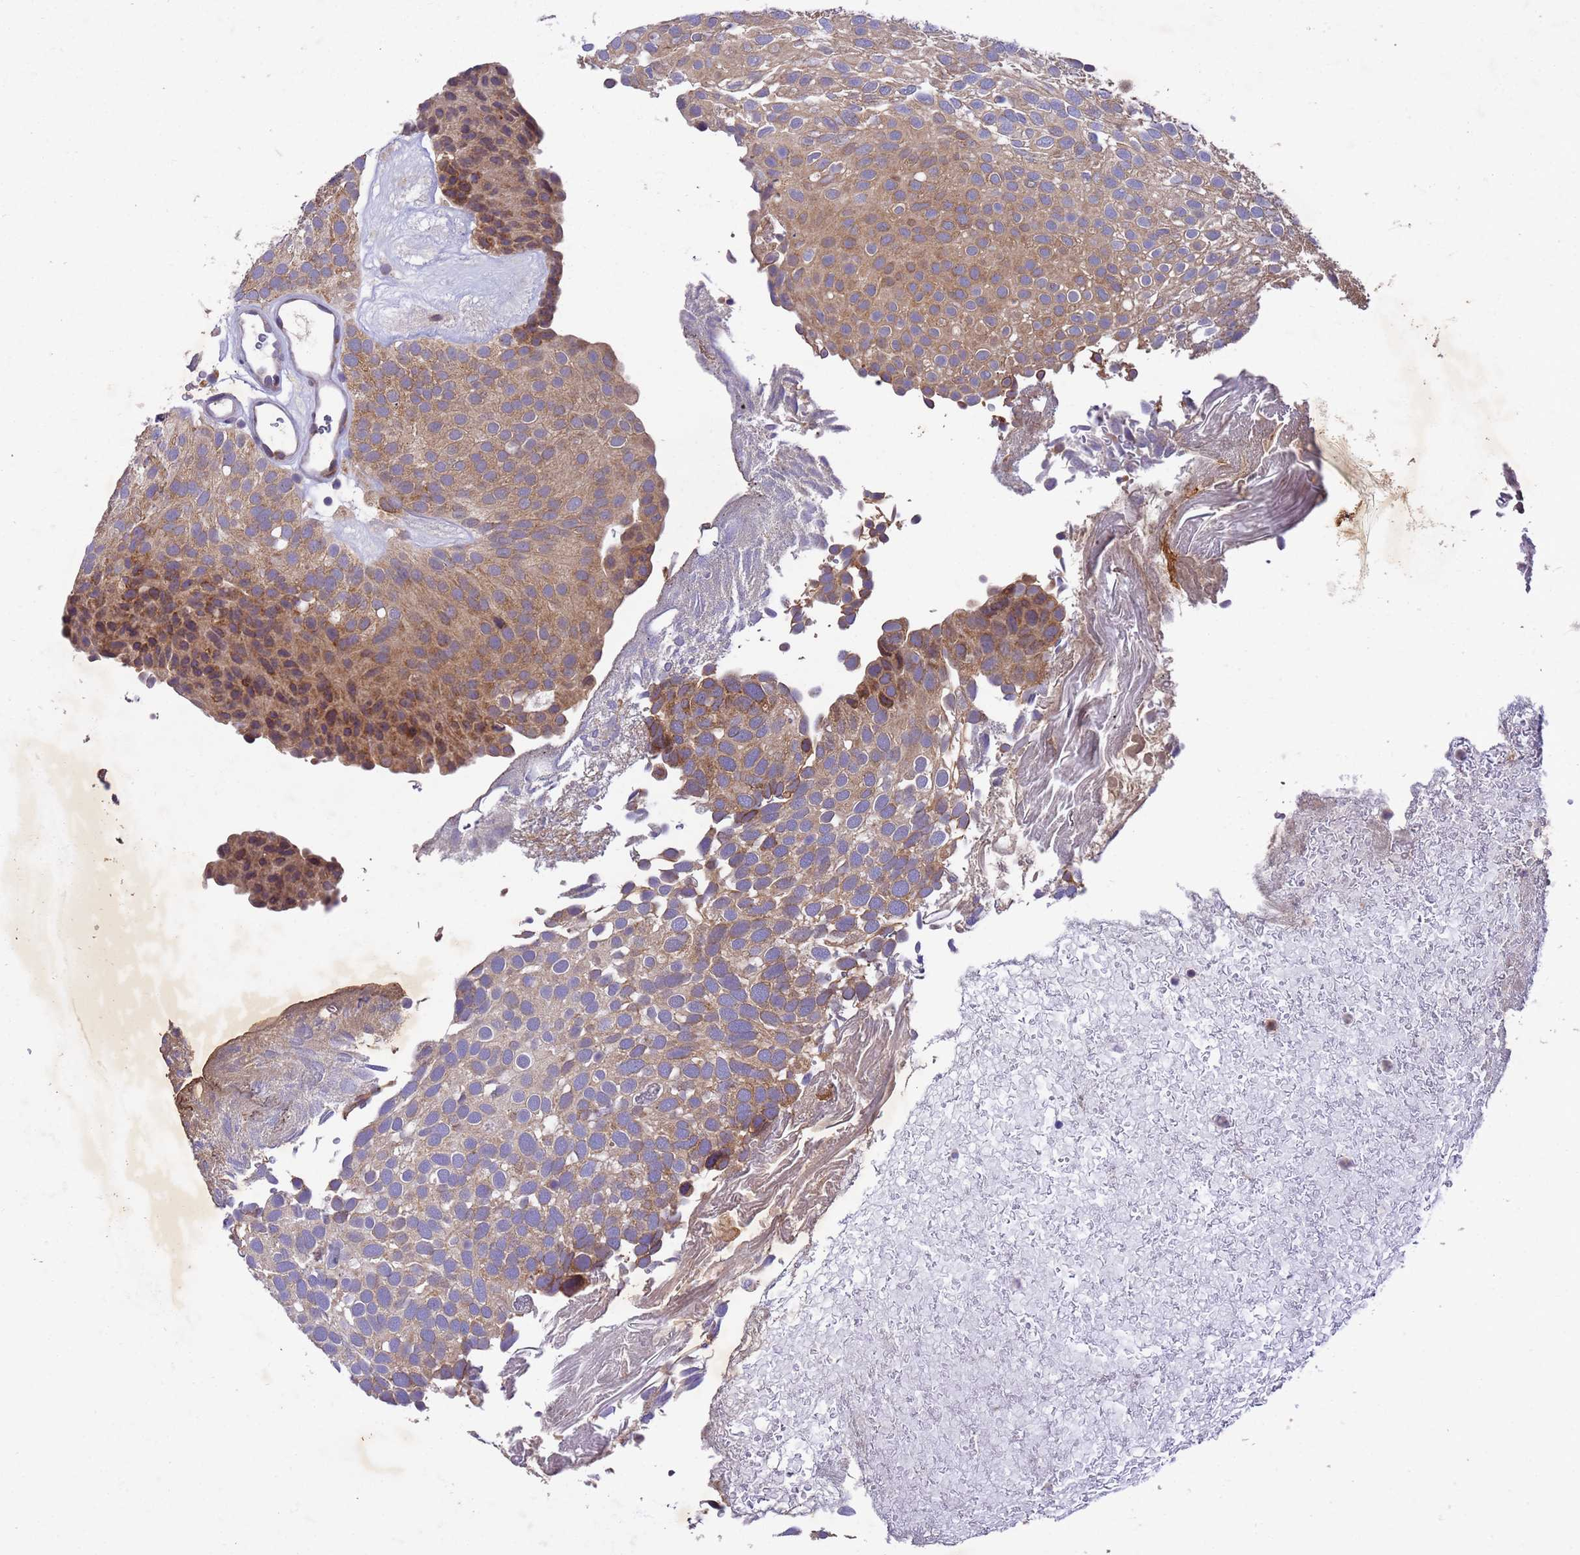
{"staining": {"intensity": "moderate", "quantity": ">75%", "location": "cytoplasmic/membranous"}, "tissue": "urothelial cancer", "cell_type": "Tumor cells", "image_type": "cancer", "snomed": [{"axis": "morphology", "description": "Urothelial carcinoma, Low grade"}, {"axis": "topography", "description": "Urinary bladder"}], "caption": "Immunohistochemical staining of low-grade urothelial carcinoma reveals medium levels of moderate cytoplasmic/membranous protein expression in about >75% of tumor cells. (Stains: DAB in brown, nuclei in blue, Microscopy: brightfield microscopy at high magnification).", "gene": "DCAF12L2", "patient": {"sex": "male", "age": 78}}